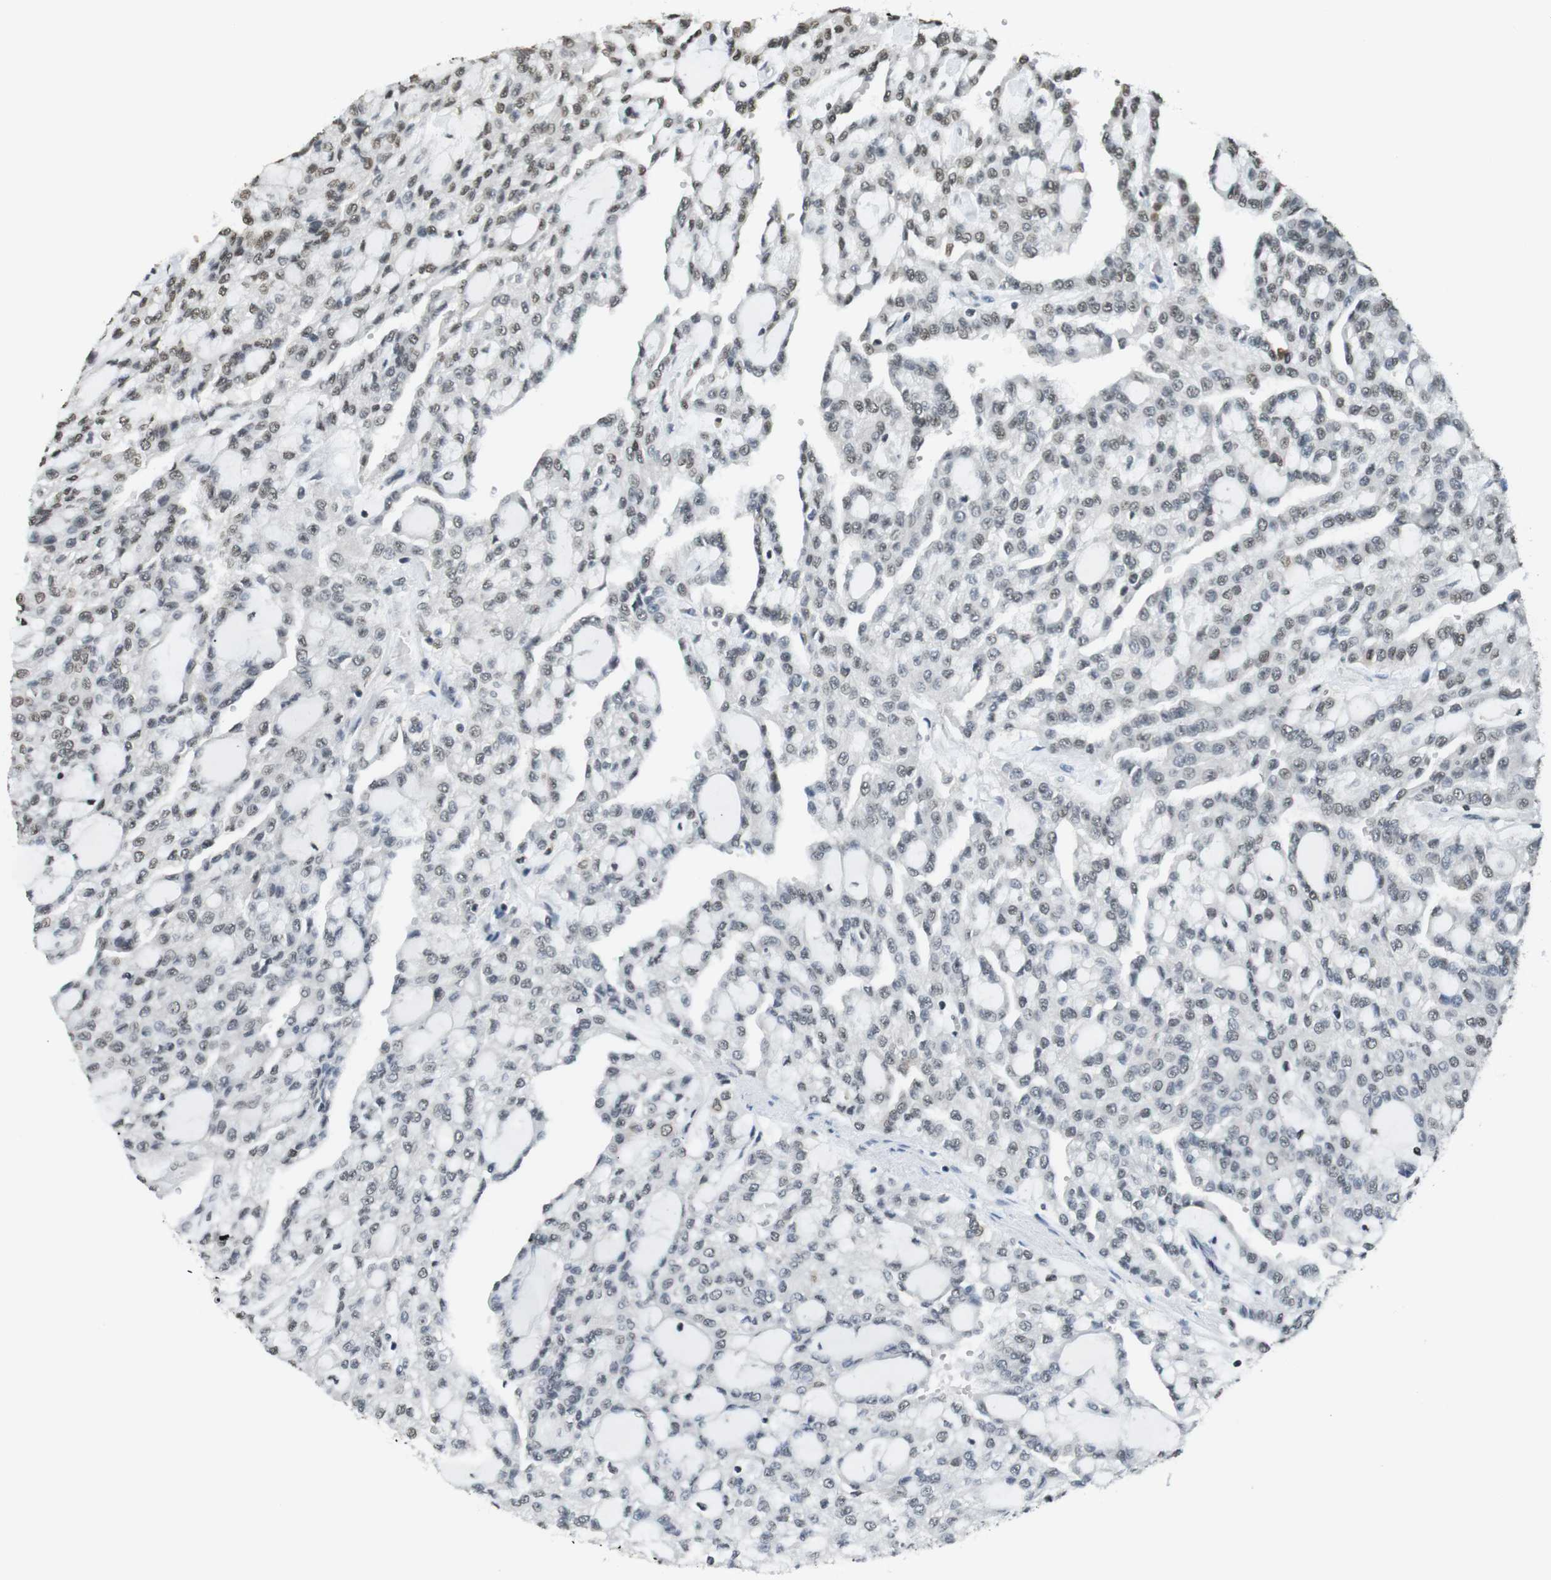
{"staining": {"intensity": "weak", "quantity": "<25%", "location": "nuclear"}, "tissue": "renal cancer", "cell_type": "Tumor cells", "image_type": "cancer", "snomed": [{"axis": "morphology", "description": "Adenocarcinoma, NOS"}, {"axis": "topography", "description": "Kidney"}], "caption": "IHC histopathology image of renal cancer (adenocarcinoma) stained for a protein (brown), which displays no expression in tumor cells.", "gene": "USP7", "patient": {"sex": "male", "age": 63}}